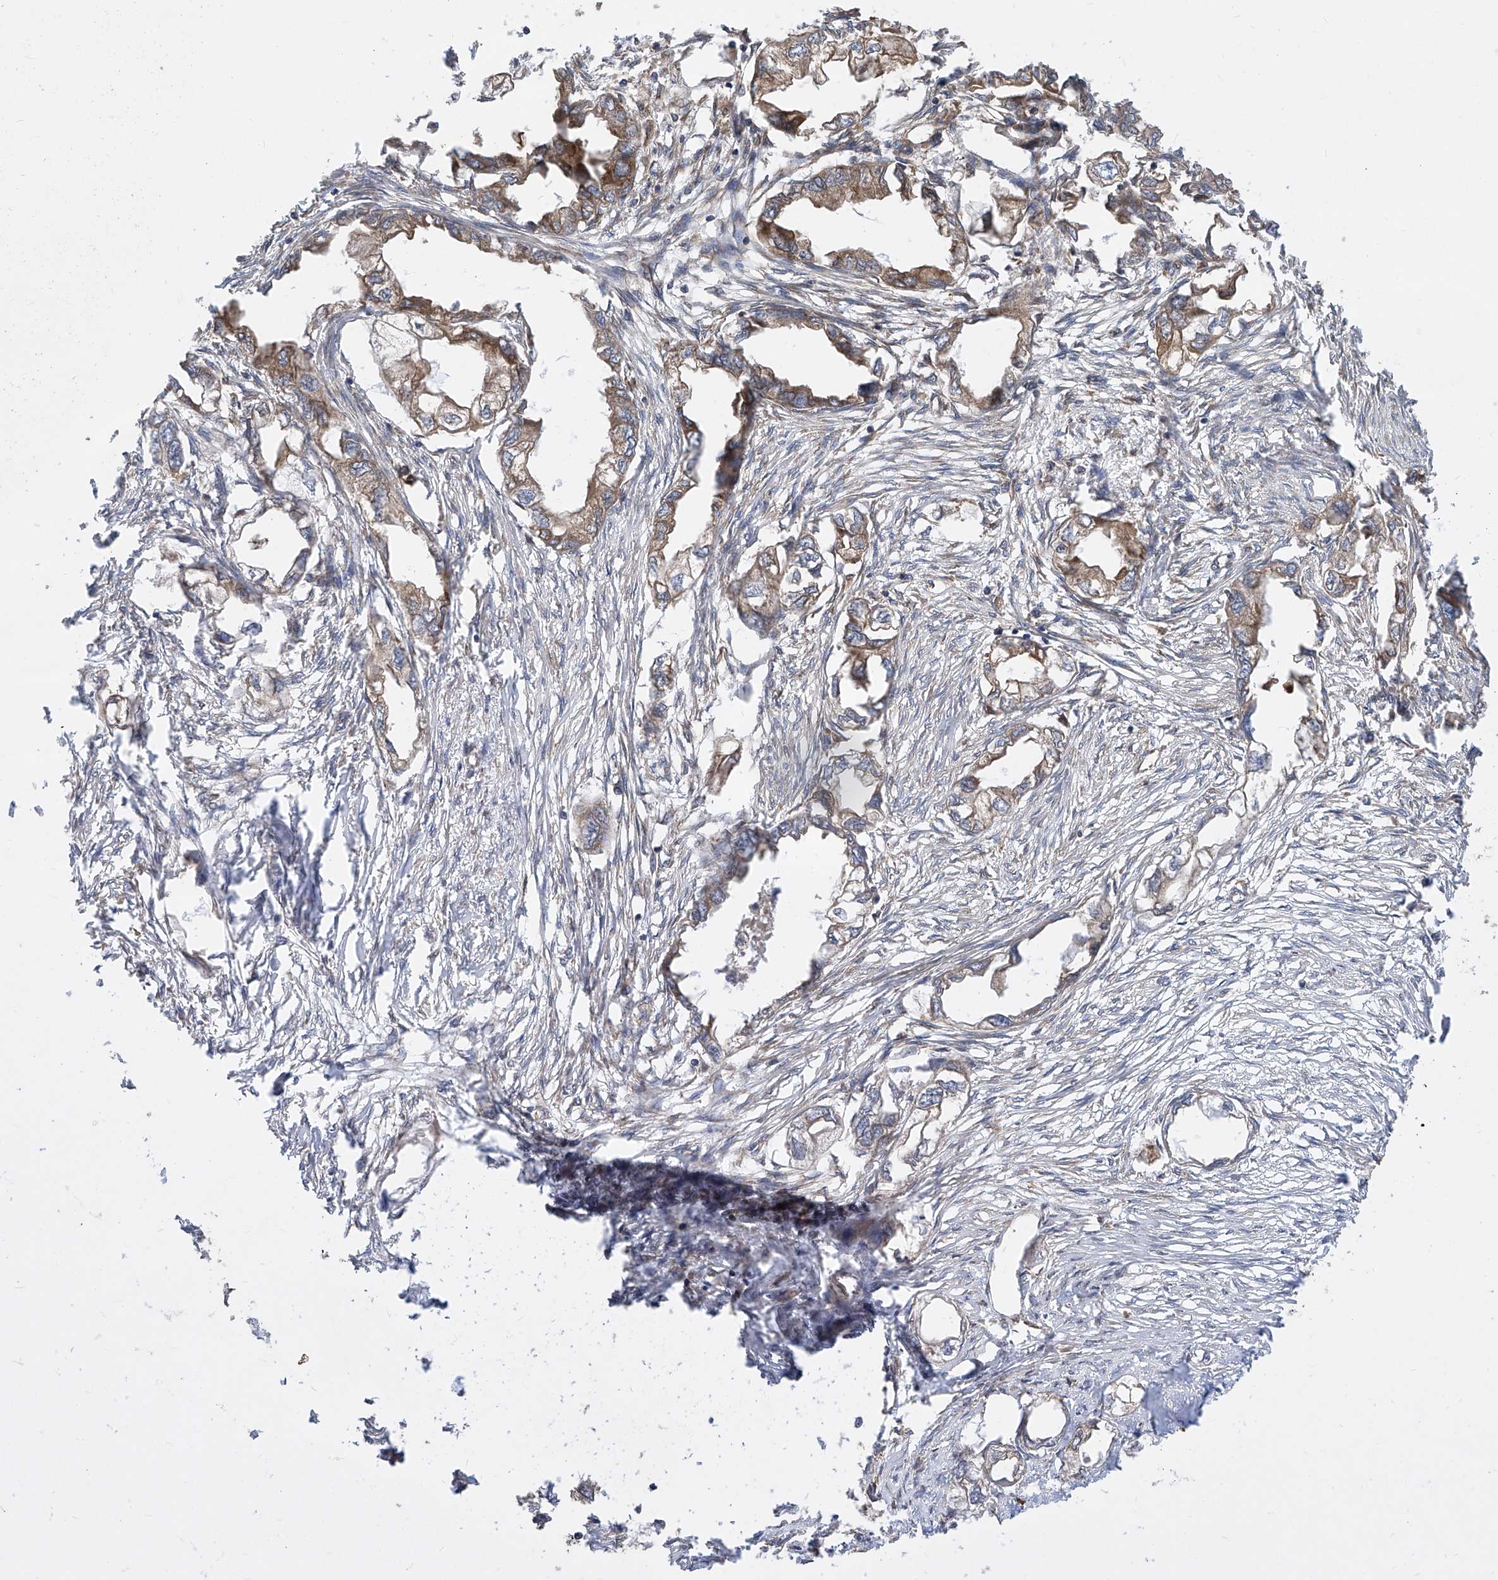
{"staining": {"intensity": "moderate", "quantity": "25%-75%", "location": "cytoplasmic/membranous"}, "tissue": "endometrial cancer", "cell_type": "Tumor cells", "image_type": "cancer", "snomed": [{"axis": "morphology", "description": "Adenocarcinoma, NOS"}, {"axis": "morphology", "description": "Adenocarcinoma, metastatic, NOS"}, {"axis": "topography", "description": "Adipose tissue"}, {"axis": "topography", "description": "Endometrium"}], "caption": "There is medium levels of moderate cytoplasmic/membranous staining in tumor cells of endometrial metastatic adenocarcinoma, as demonstrated by immunohistochemical staining (brown color).", "gene": "EIF3M", "patient": {"sex": "female", "age": 67}}